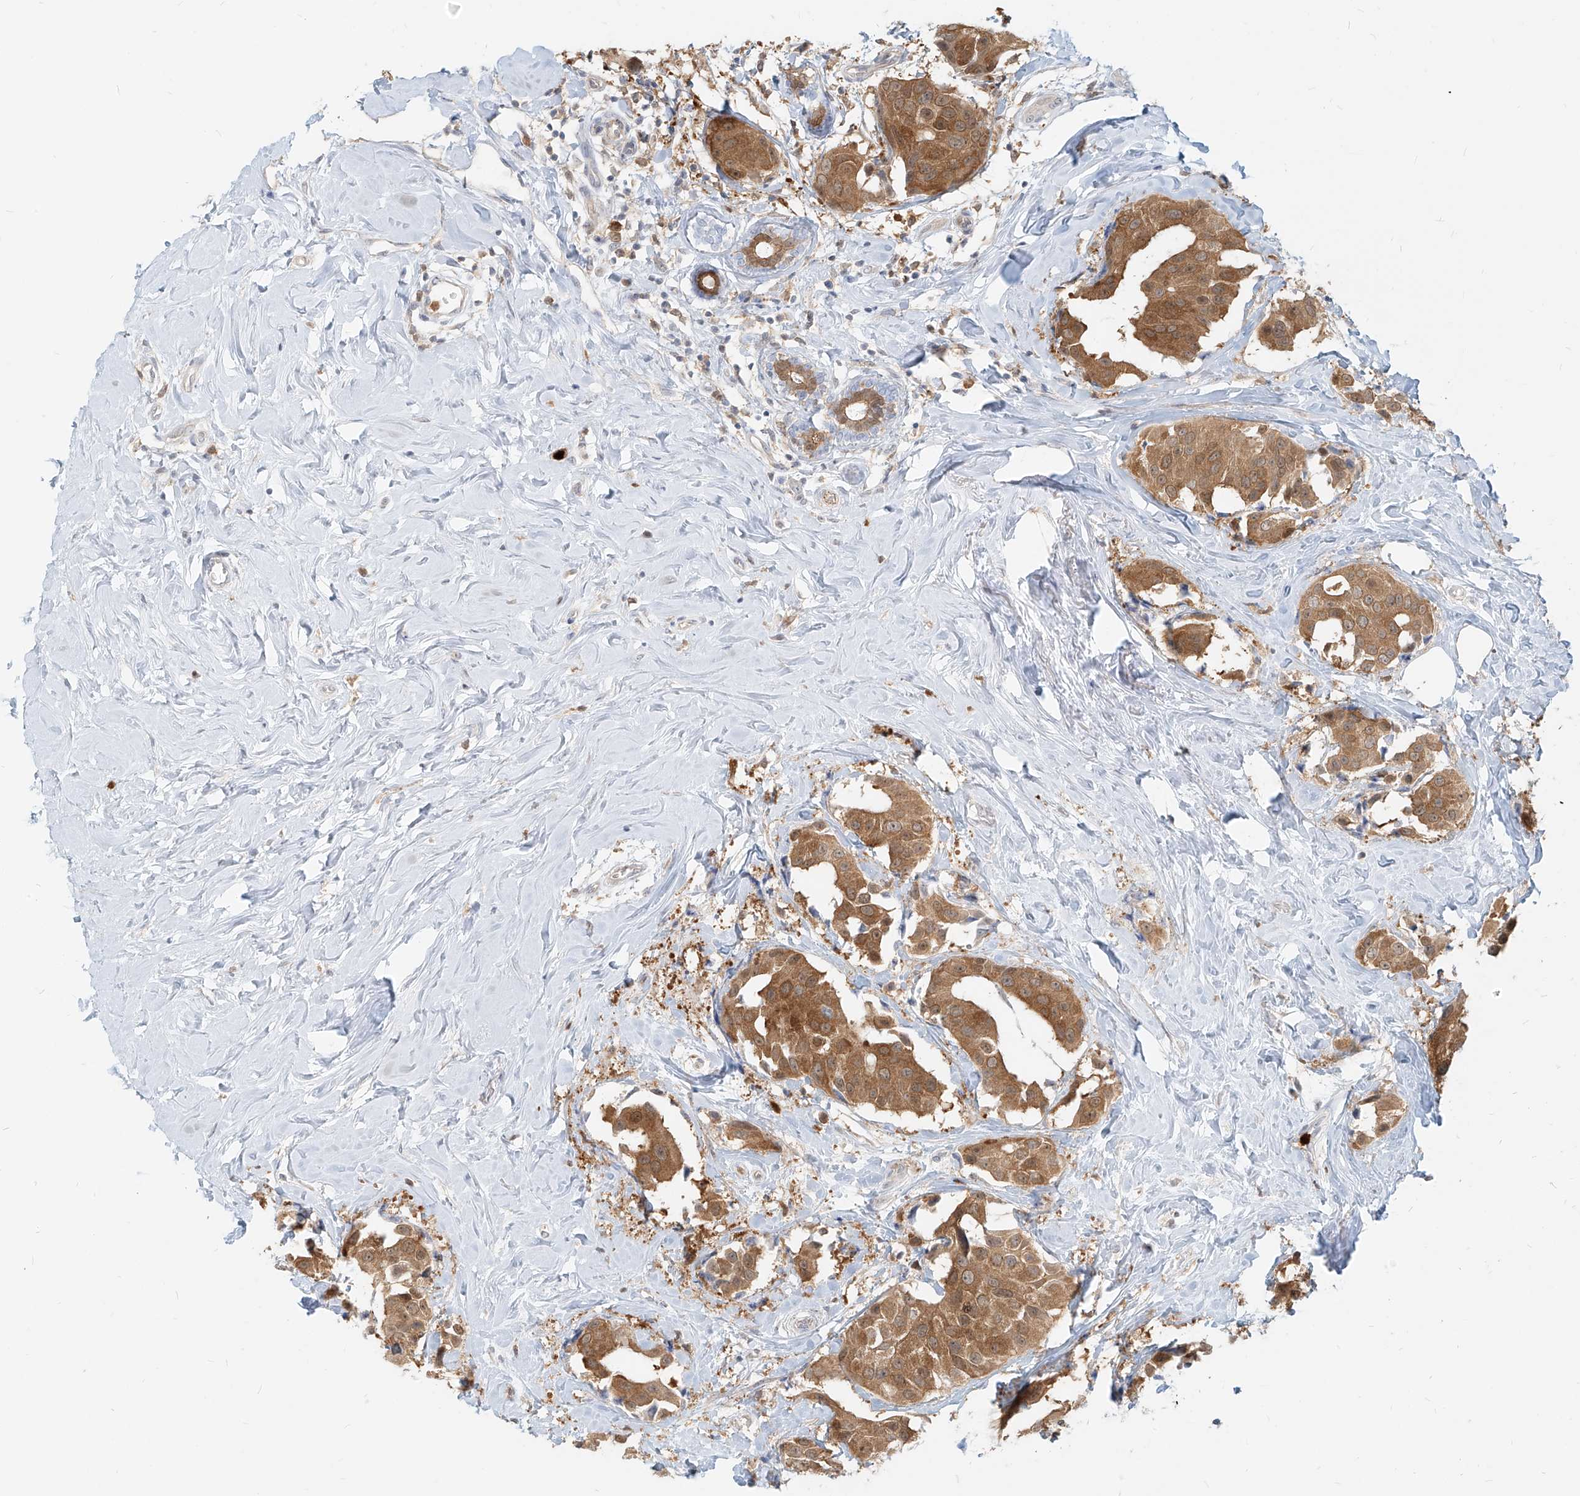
{"staining": {"intensity": "moderate", "quantity": ">75%", "location": "cytoplasmic/membranous"}, "tissue": "breast cancer", "cell_type": "Tumor cells", "image_type": "cancer", "snomed": [{"axis": "morphology", "description": "Normal tissue, NOS"}, {"axis": "morphology", "description": "Duct carcinoma"}, {"axis": "topography", "description": "Breast"}], "caption": "Breast cancer (intraductal carcinoma) stained with a protein marker shows moderate staining in tumor cells.", "gene": "PGD", "patient": {"sex": "female", "age": 39}}